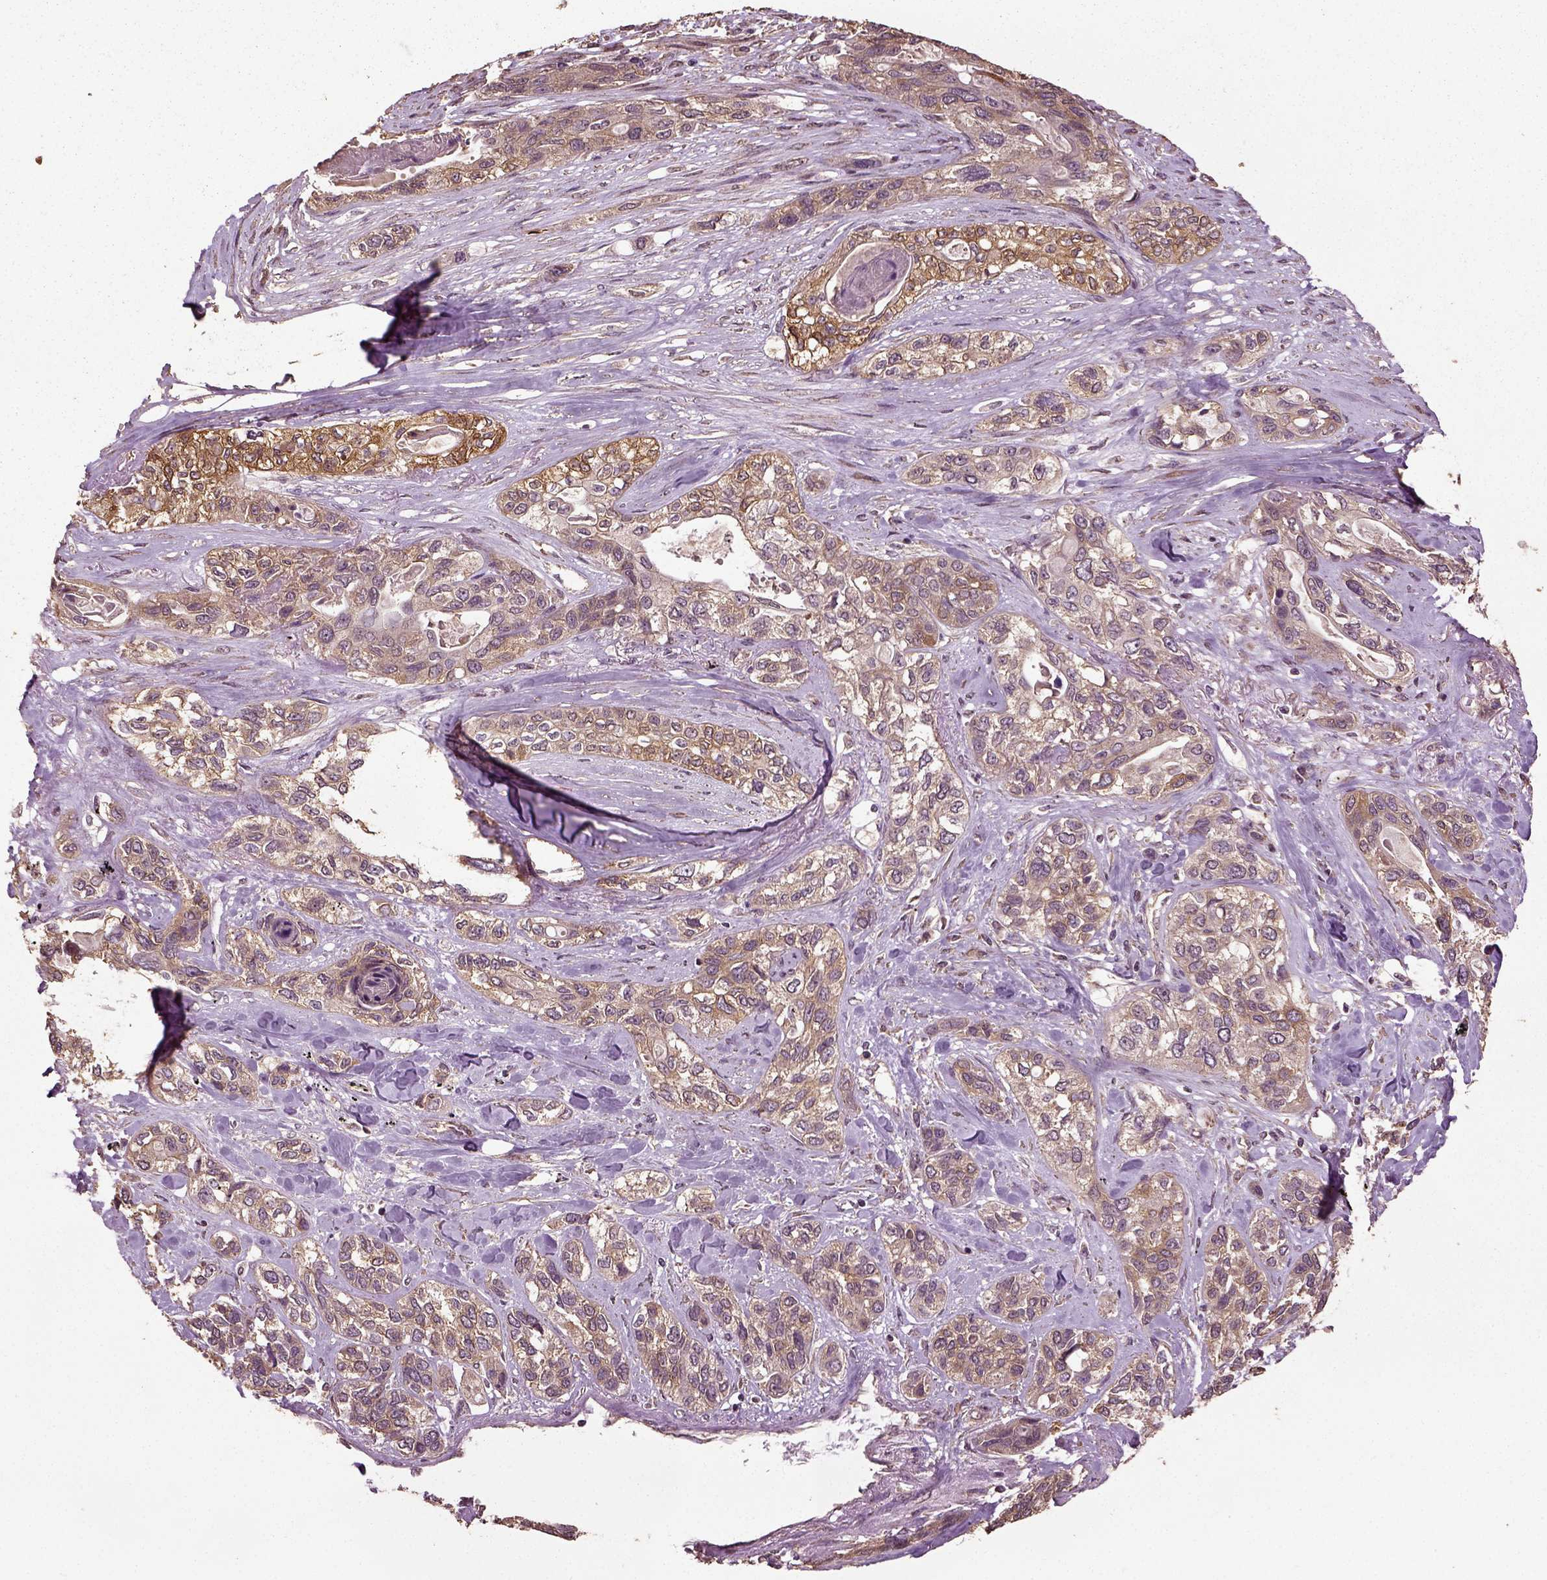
{"staining": {"intensity": "moderate", "quantity": "25%-75%", "location": "cytoplasmic/membranous"}, "tissue": "lung cancer", "cell_type": "Tumor cells", "image_type": "cancer", "snomed": [{"axis": "morphology", "description": "Squamous cell carcinoma, NOS"}, {"axis": "topography", "description": "Lung"}], "caption": "Immunohistochemistry staining of lung cancer (squamous cell carcinoma), which reveals medium levels of moderate cytoplasmic/membranous expression in about 25%-75% of tumor cells indicating moderate cytoplasmic/membranous protein positivity. The staining was performed using DAB (3,3'-diaminobenzidine) (brown) for protein detection and nuclei were counterstained in hematoxylin (blue).", "gene": "ERV3-1", "patient": {"sex": "female", "age": 70}}